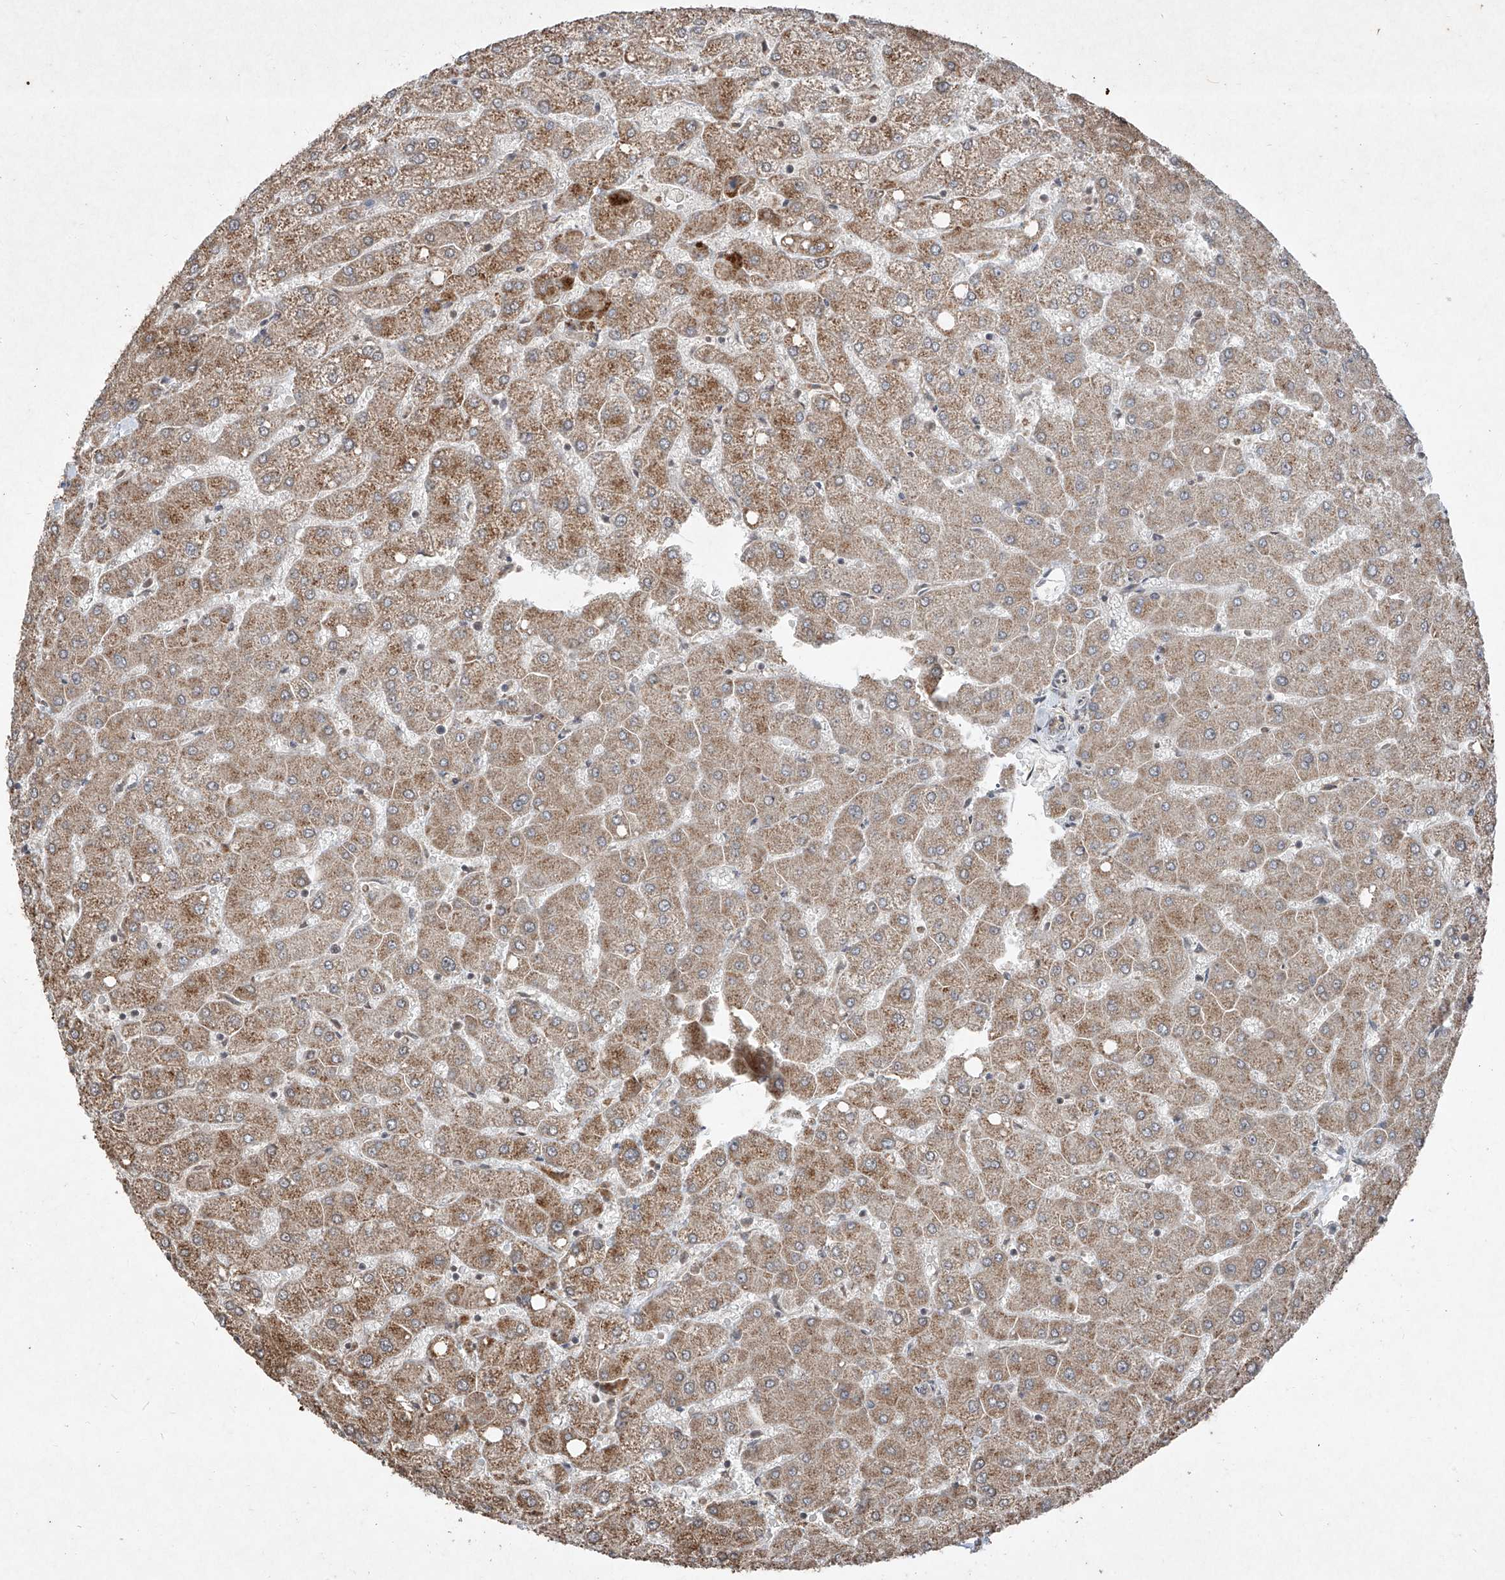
{"staining": {"intensity": "weak", "quantity": "25%-75%", "location": "cytoplasmic/membranous"}, "tissue": "liver", "cell_type": "Cholangiocytes", "image_type": "normal", "snomed": [{"axis": "morphology", "description": "Normal tissue, NOS"}, {"axis": "topography", "description": "Liver"}], "caption": "High-power microscopy captured an immunohistochemistry micrograph of normal liver, revealing weak cytoplasmic/membranous positivity in approximately 25%-75% of cholangiocytes. (DAB (3,3'-diaminobenzidine) IHC, brown staining for protein, blue staining for nuclei).", "gene": "ABCD3", "patient": {"sex": "female", "age": 54}}